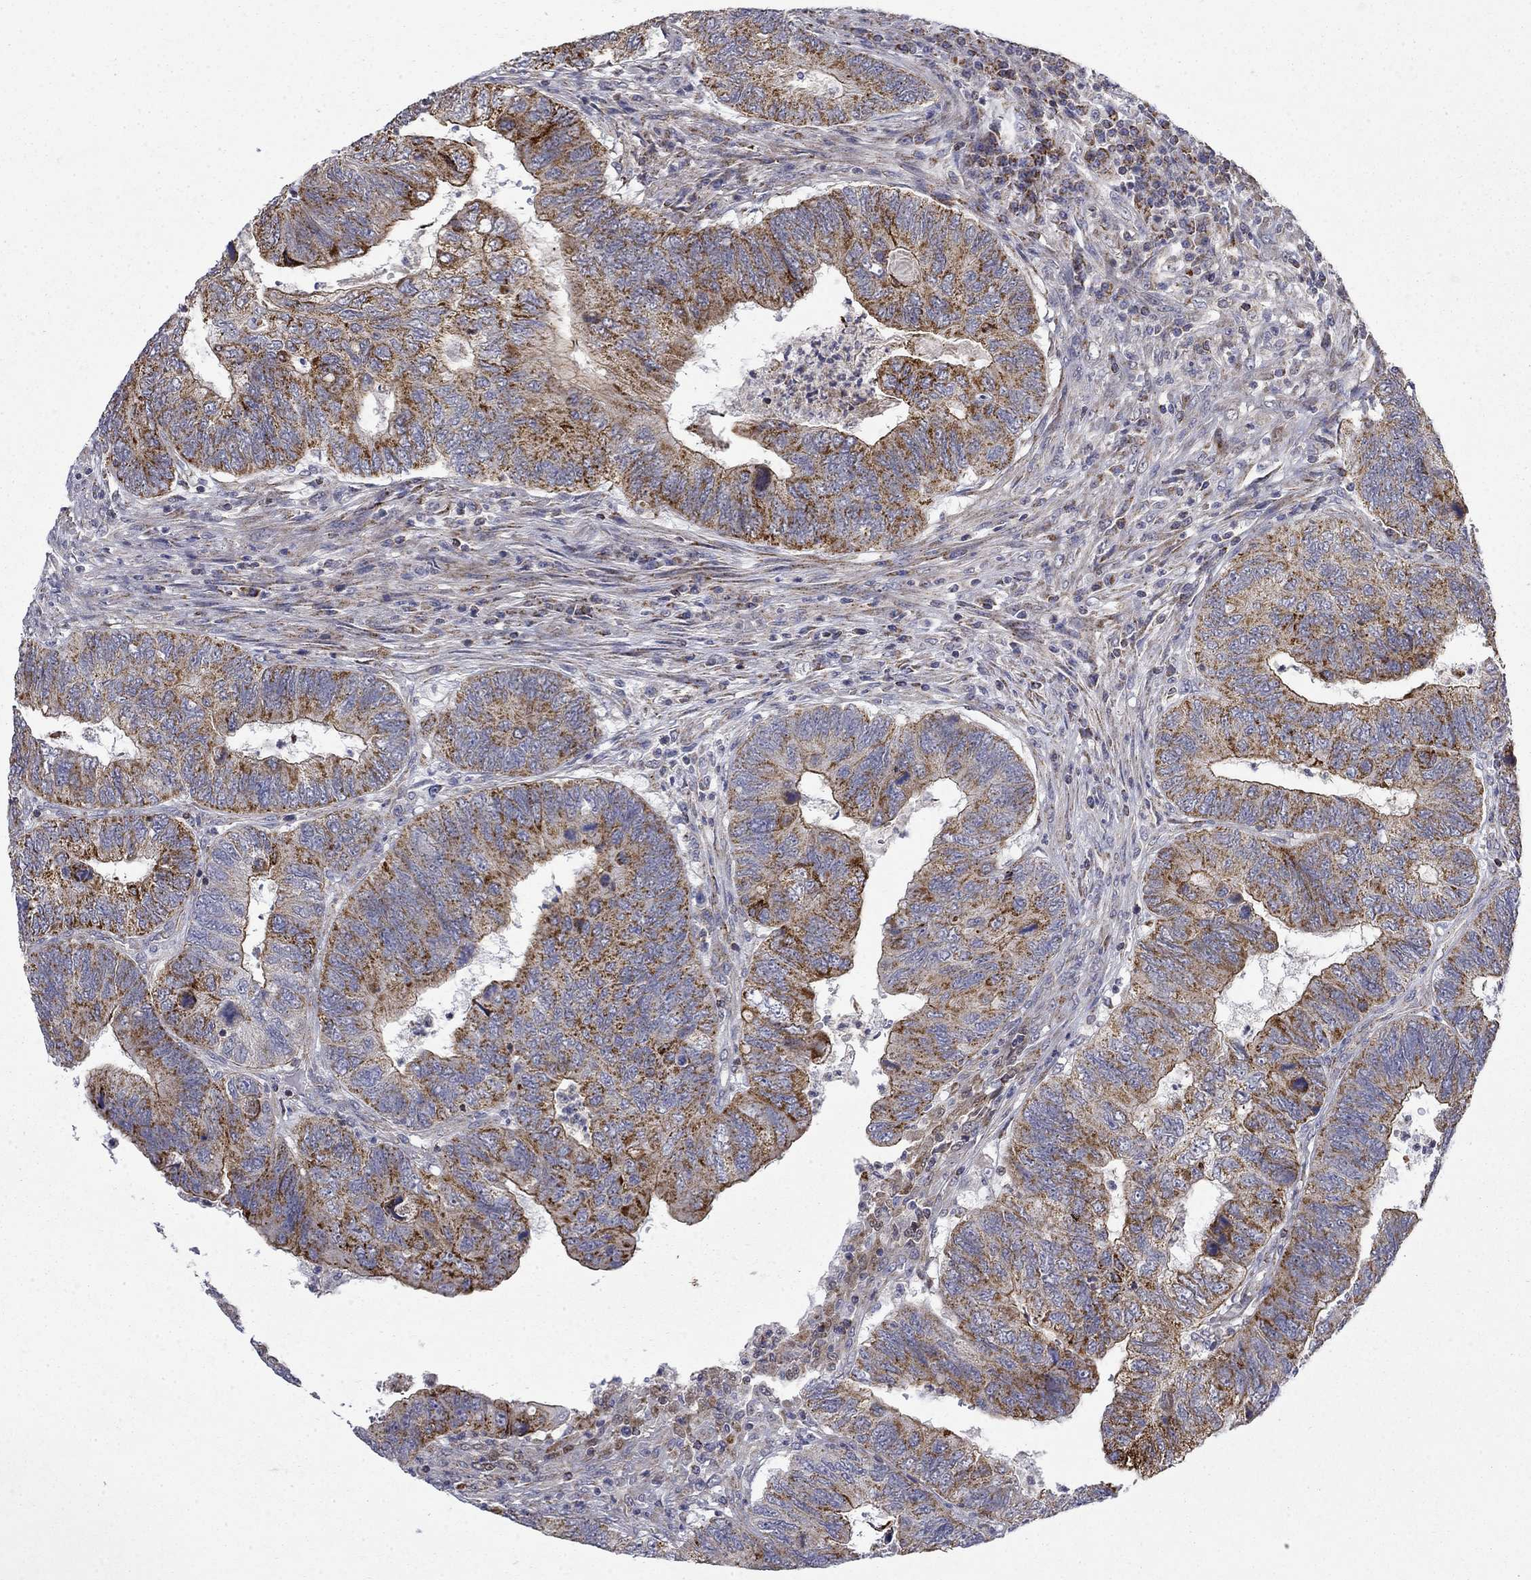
{"staining": {"intensity": "strong", "quantity": ">75%", "location": "cytoplasmic/membranous"}, "tissue": "colorectal cancer", "cell_type": "Tumor cells", "image_type": "cancer", "snomed": [{"axis": "morphology", "description": "Adenocarcinoma, NOS"}, {"axis": "topography", "description": "Colon"}], "caption": "Strong cytoplasmic/membranous positivity is seen in about >75% of tumor cells in colorectal adenocarcinoma.", "gene": "PCBP3", "patient": {"sex": "female", "age": 67}}